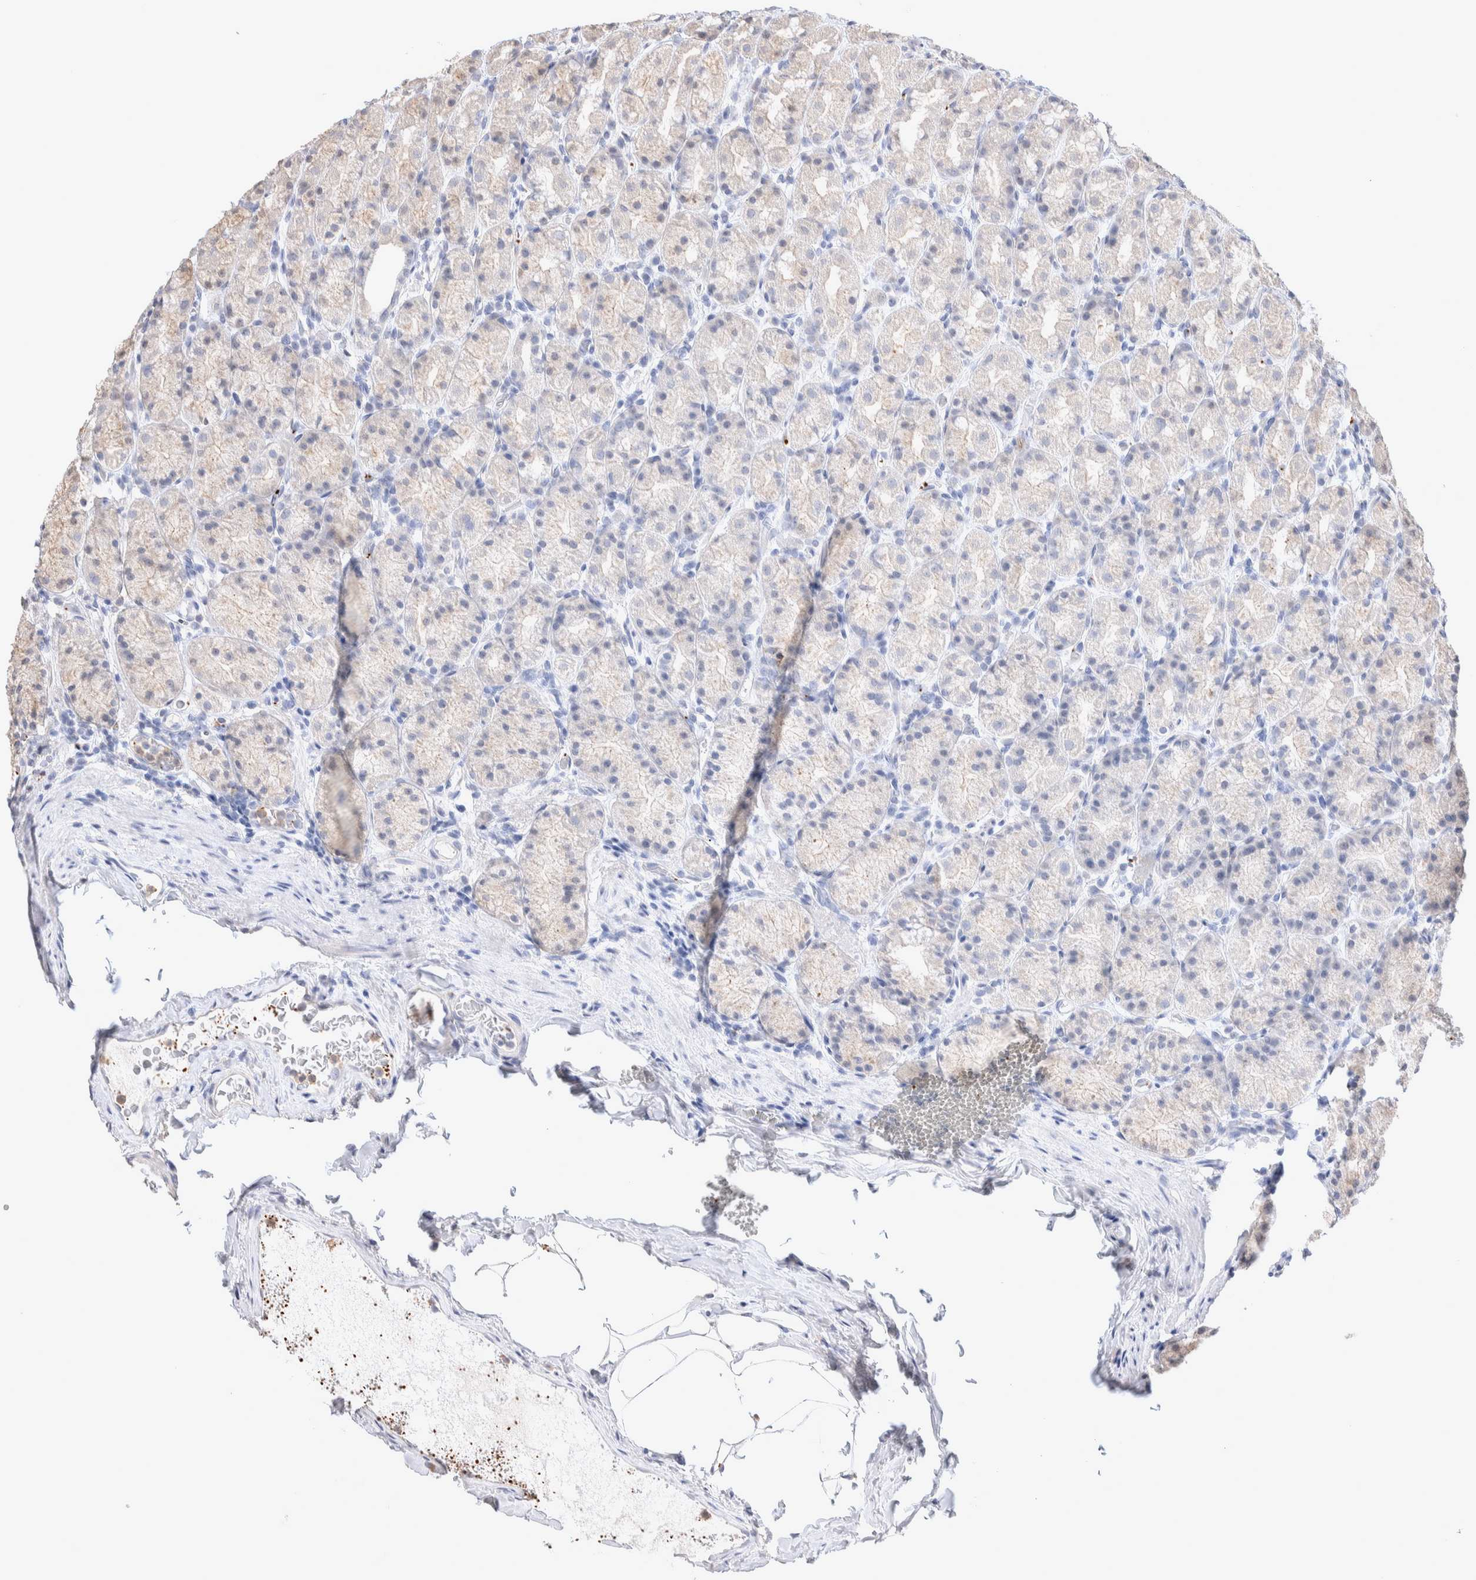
{"staining": {"intensity": "negative", "quantity": "none", "location": "none"}, "tissue": "stomach", "cell_type": "Glandular cells", "image_type": "normal", "snomed": [{"axis": "morphology", "description": "Normal tissue, NOS"}, {"axis": "topography", "description": "Stomach, upper"}], "caption": "Immunohistochemical staining of benign stomach exhibits no significant staining in glandular cells. Brightfield microscopy of immunohistochemistry stained with DAB (brown) and hematoxylin (blue), captured at high magnification.", "gene": "FFAR2", "patient": {"sex": "male", "age": 68}}